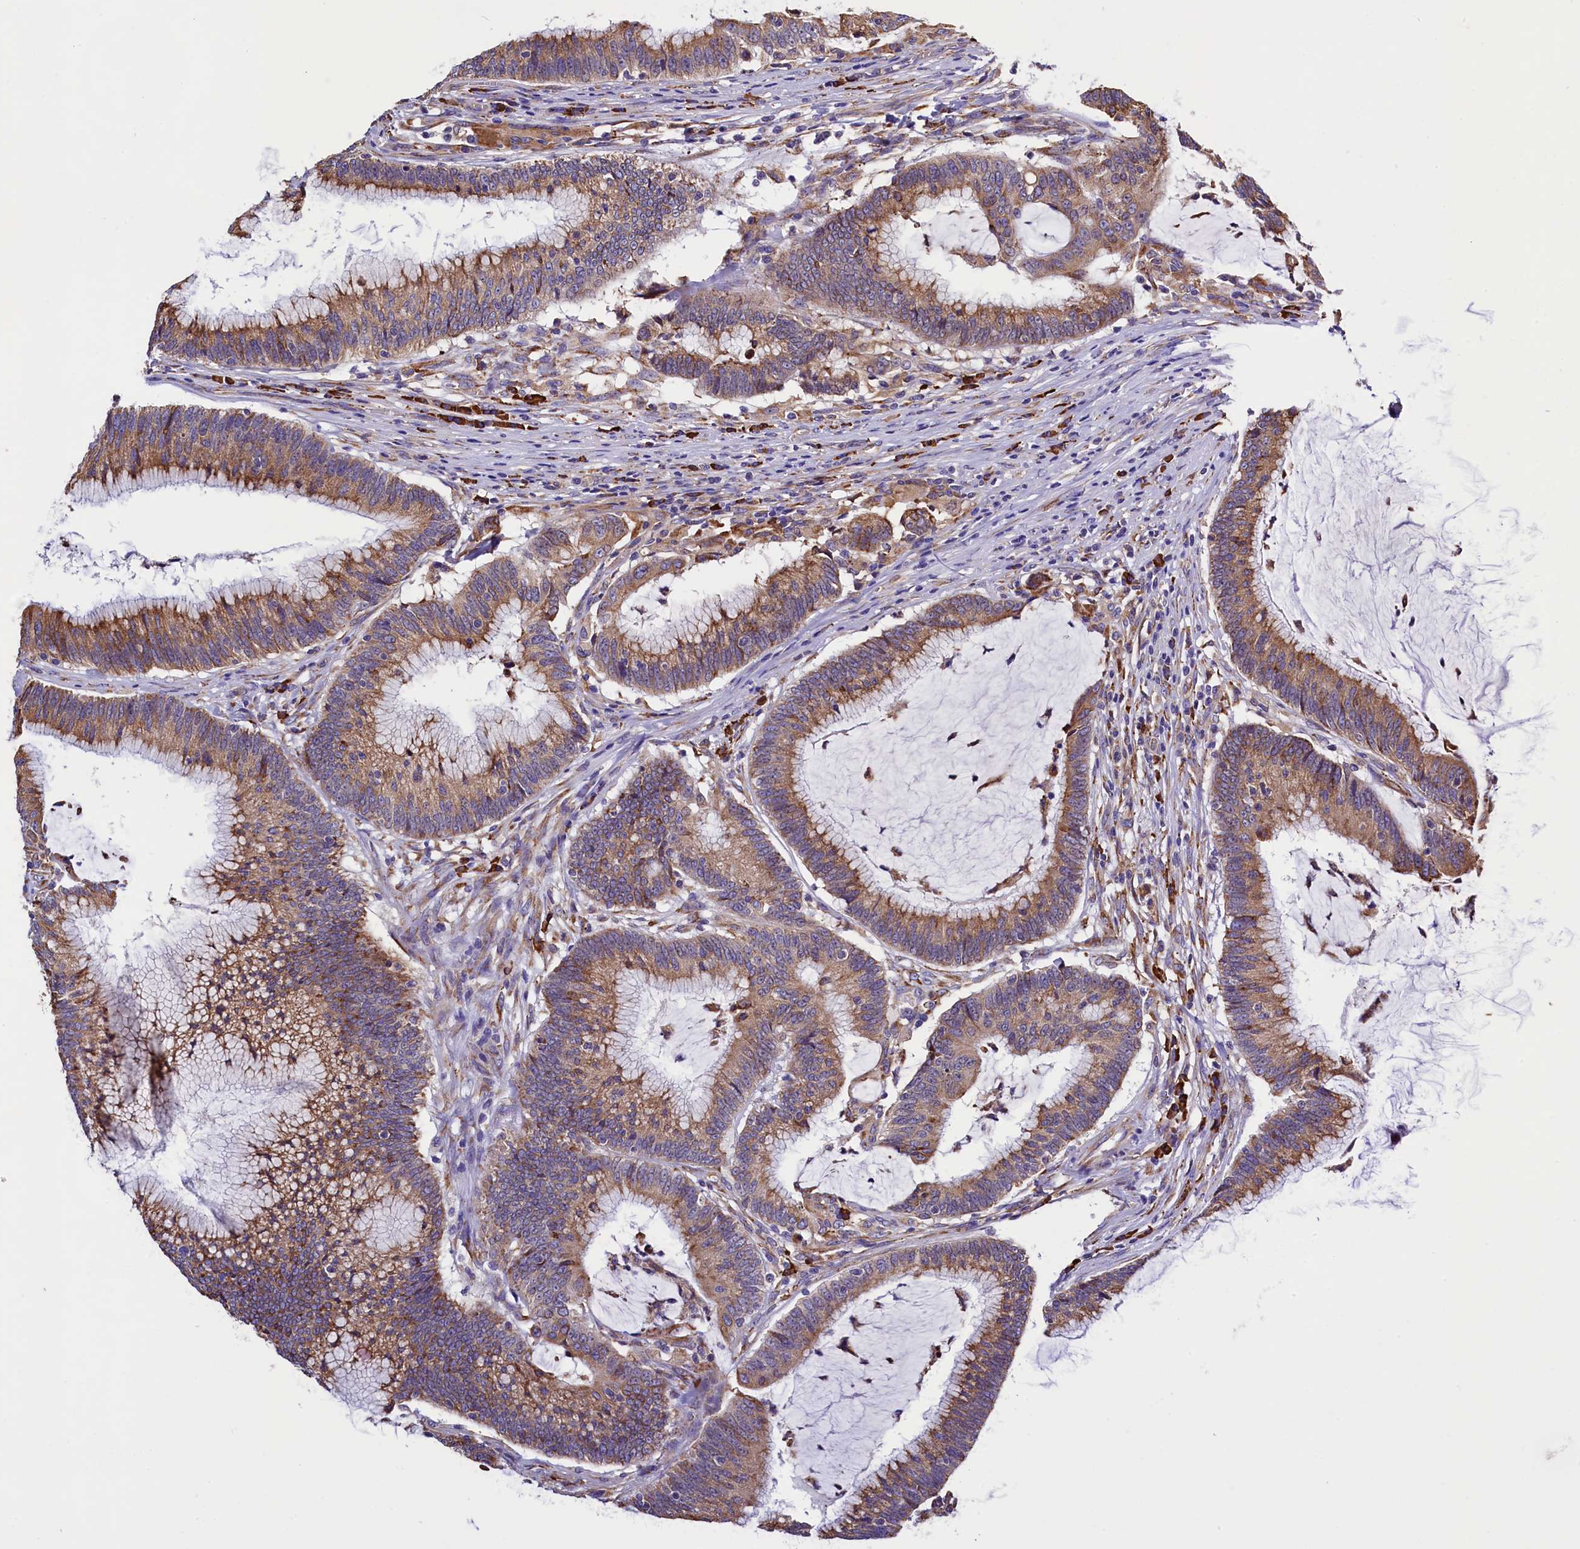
{"staining": {"intensity": "moderate", "quantity": ">75%", "location": "cytoplasmic/membranous"}, "tissue": "colorectal cancer", "cell_type": "Tumor cells", "image_type": "cancer", "snomed": [{"axis": "morphology", "description": "Adenocarcinoma, NOS"}, {"axis": "topography", "description": "Rectum"}], "caption": "A brown stain highlights moderate cytoplasmic/membranous staining of a protein in adenocarcinoma (colorectal) tumor cells. Nuclei are stained in blue.", "gene": "CAPS2", "patient": {"sex": "female", "age": 77}}